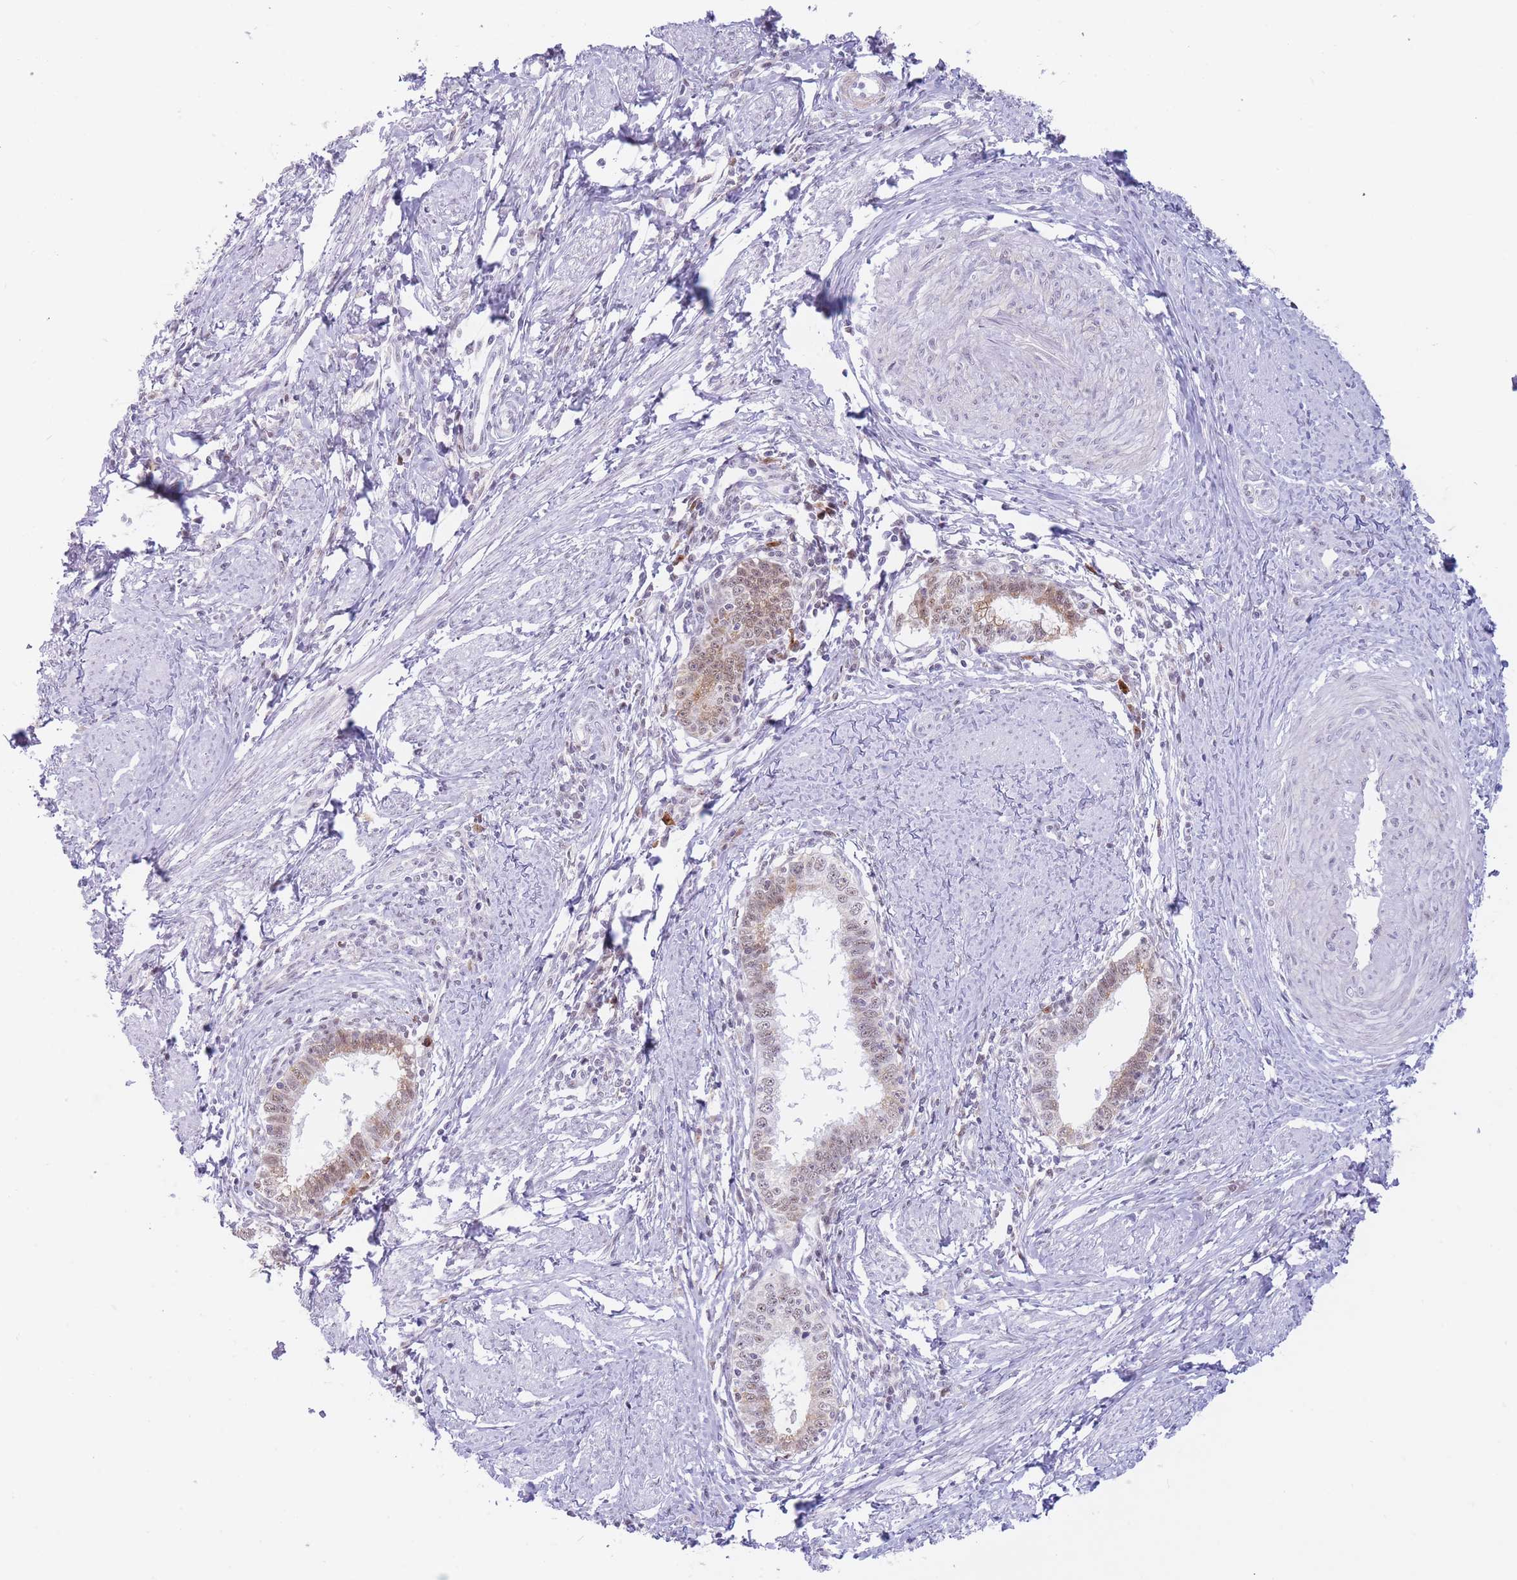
{"staining": {"intensity": "moderate", "quantity": "25%-75%", "location": "cytoplasmic/membranous,nuclear"}, "tissue": "cervical cancer", "cell_type": "Tumor cells", "image_type": "cancer", "snomed": [{"axis": "morphology", "description": "Adenocarcinoma, NOS"}, {"axis": "topography", "description": "Cervix"}], "caption": "A medium amount of moderate cytoplasmic/membranous and nuclear expression is seen in approximately 25%-75% of tumor cells in cervical cancer tissue.", "gene": "CYP2B6", "patient": {"sex": "female", "age": 36}}